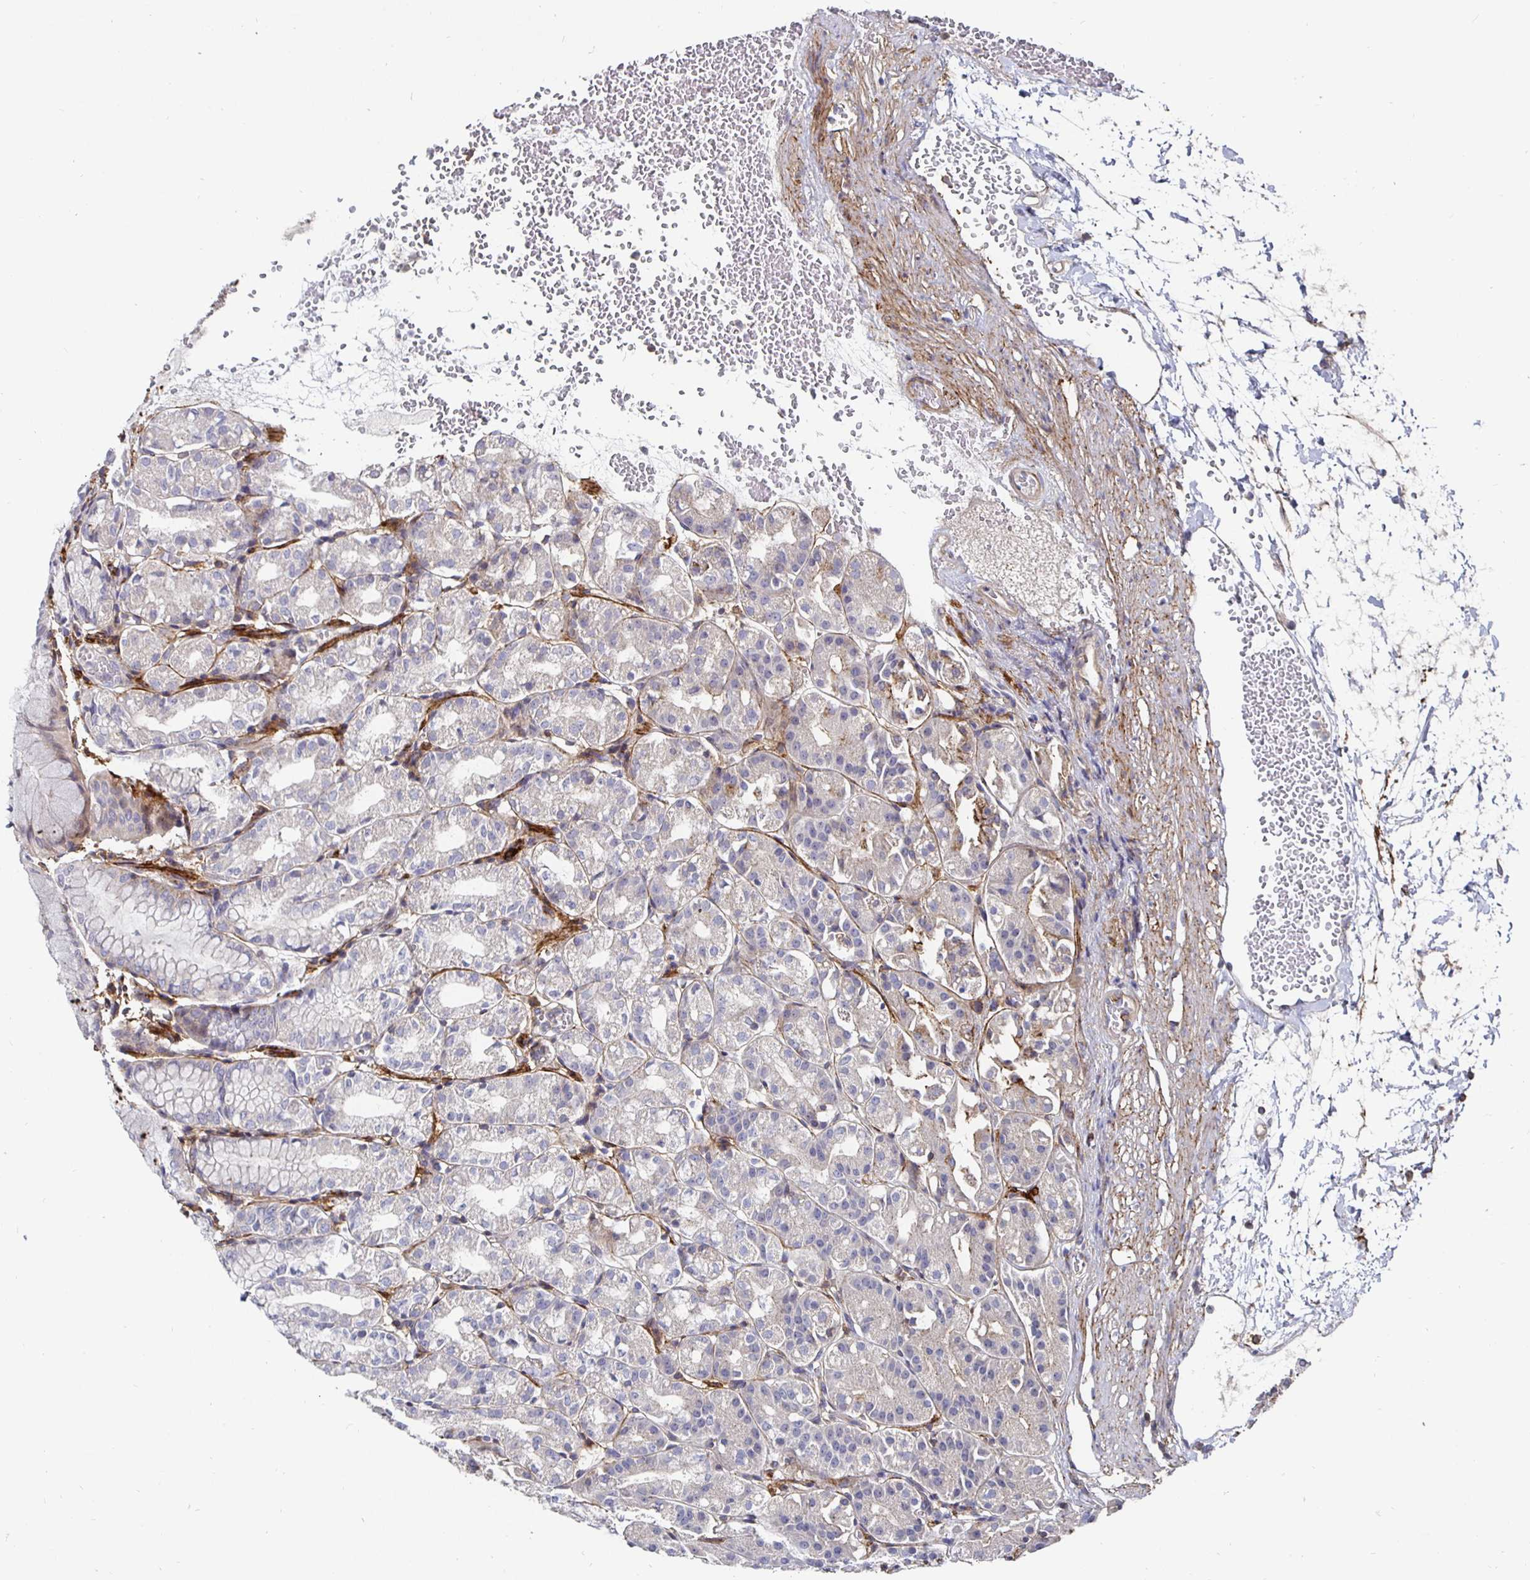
{"staining": {"intensity": "weak", "quantity": "<25%", "location": "cytoplasmic/membranous"}, "tissue": "stomach", "cell_type": "Glandular cells", "image_type": "normal", "snomed": [{"axis": "morphology", "description": "Normal tissue, NOS"}, {"axis": "topography", "description": "Stomach"}], "caption": "An immunohistochemistry (IHC) micrograph of unremarkable stomach is shown. There is no staining in glandular cells of stomach. Nuclei are stained in blue.", "gene": "GJA4", "patient": {"sex": "female", "age": 57}}